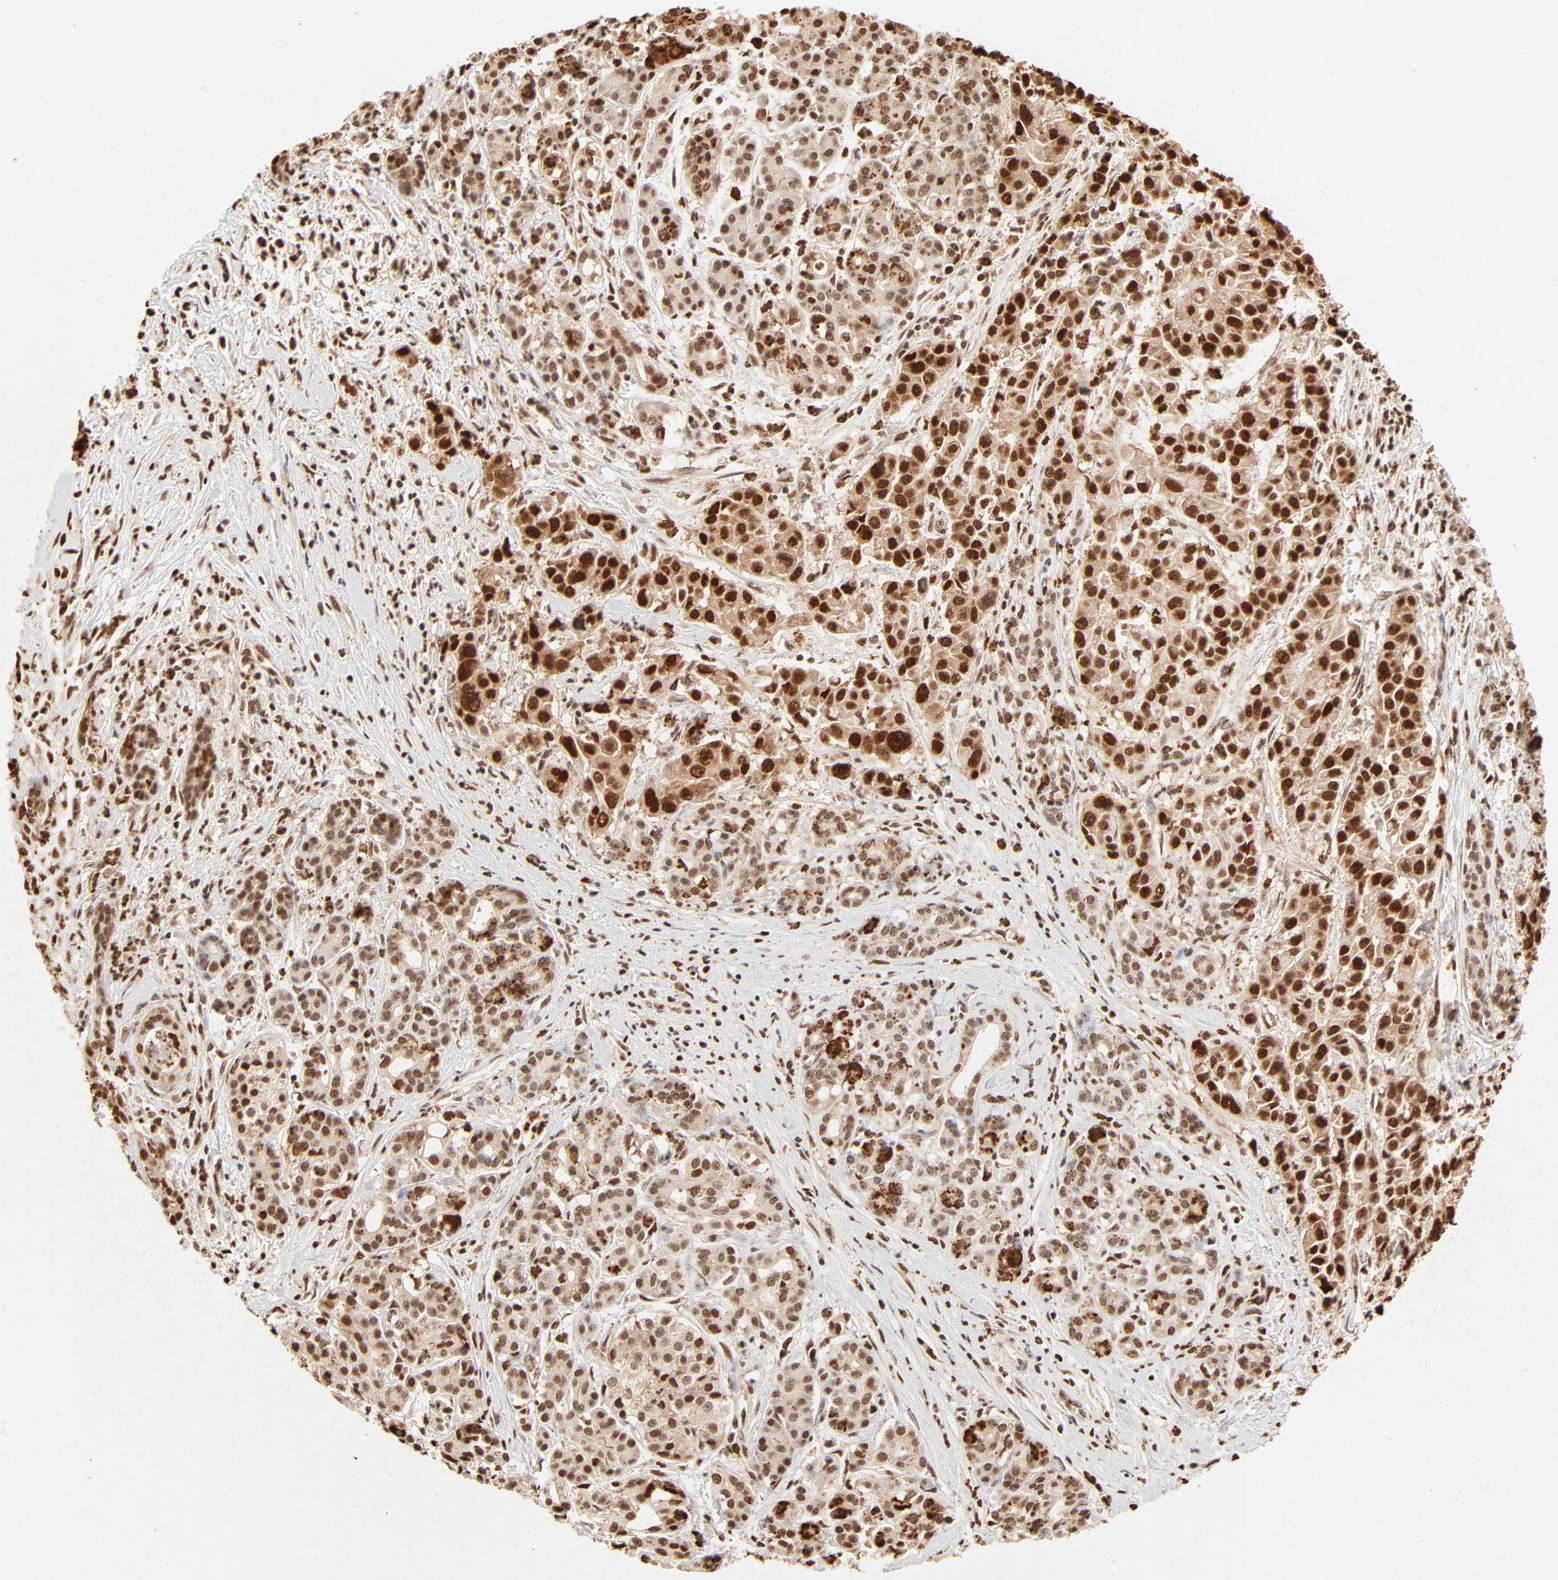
{"staining": {"intensity": "strong", "quantity": ">75%", "location": "cytoplasmic/membranous,nuclear"}, "tissue": "pancreatic cancer", "cell_type": "Tumor cells", "image_type": "cancer", "snomed": [{"axis": "morphology", "description": "Adenocarcinoma, NOS"}, {"axis": "topography", "description": "Pancreas"}], "caption": "Immunohistochemical staining of adenocarcinoma (pancreatic) reveals strong cytoplasmic/membranous and nuclear protein positivity in about >75% of tumor cells. (DAB = brown stain, brightfield microscopy at high magnification).", "gene": "FAM50A", "patient": {"sex": "female", "age": 52}}